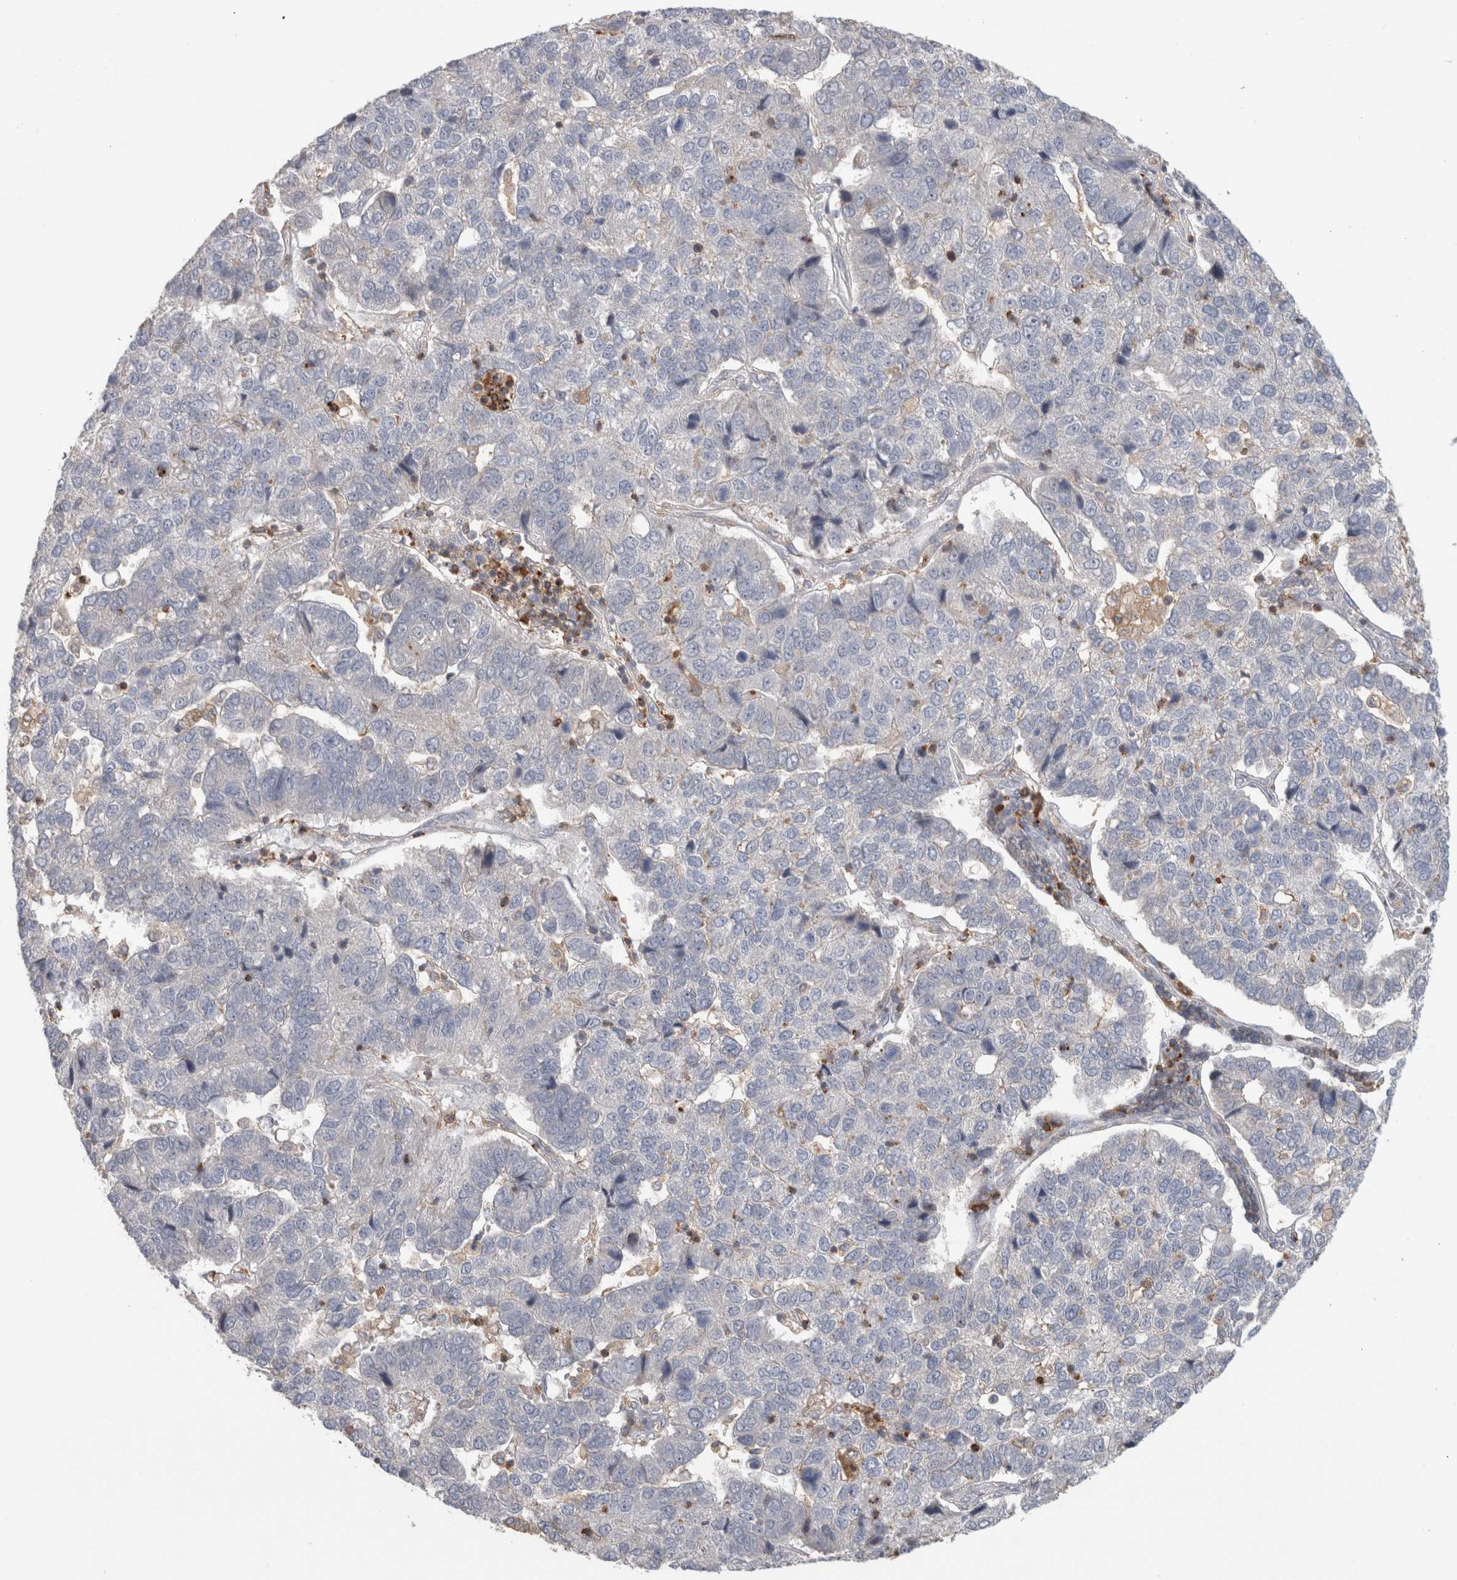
{"staining": {"intensity": "negative", "quantity": "none", "location": "none"}, "tissue": "pancreatic cancer", "cell_type": "Tumor cells", "image_type": "cancer", "snomed": [{"axis": "morphology", "description": "Adenocarcinoma, NOS"}, {"axis": "topography", "description": "Pancreas"}], "caption": "IHC of pancreatic cancer demonstrates no positivity in tumor cells. (IHC, brightfield microscopy, high magnification).", "gene": "GFRA2", "patient": {"sex": "female", "age": 61}}